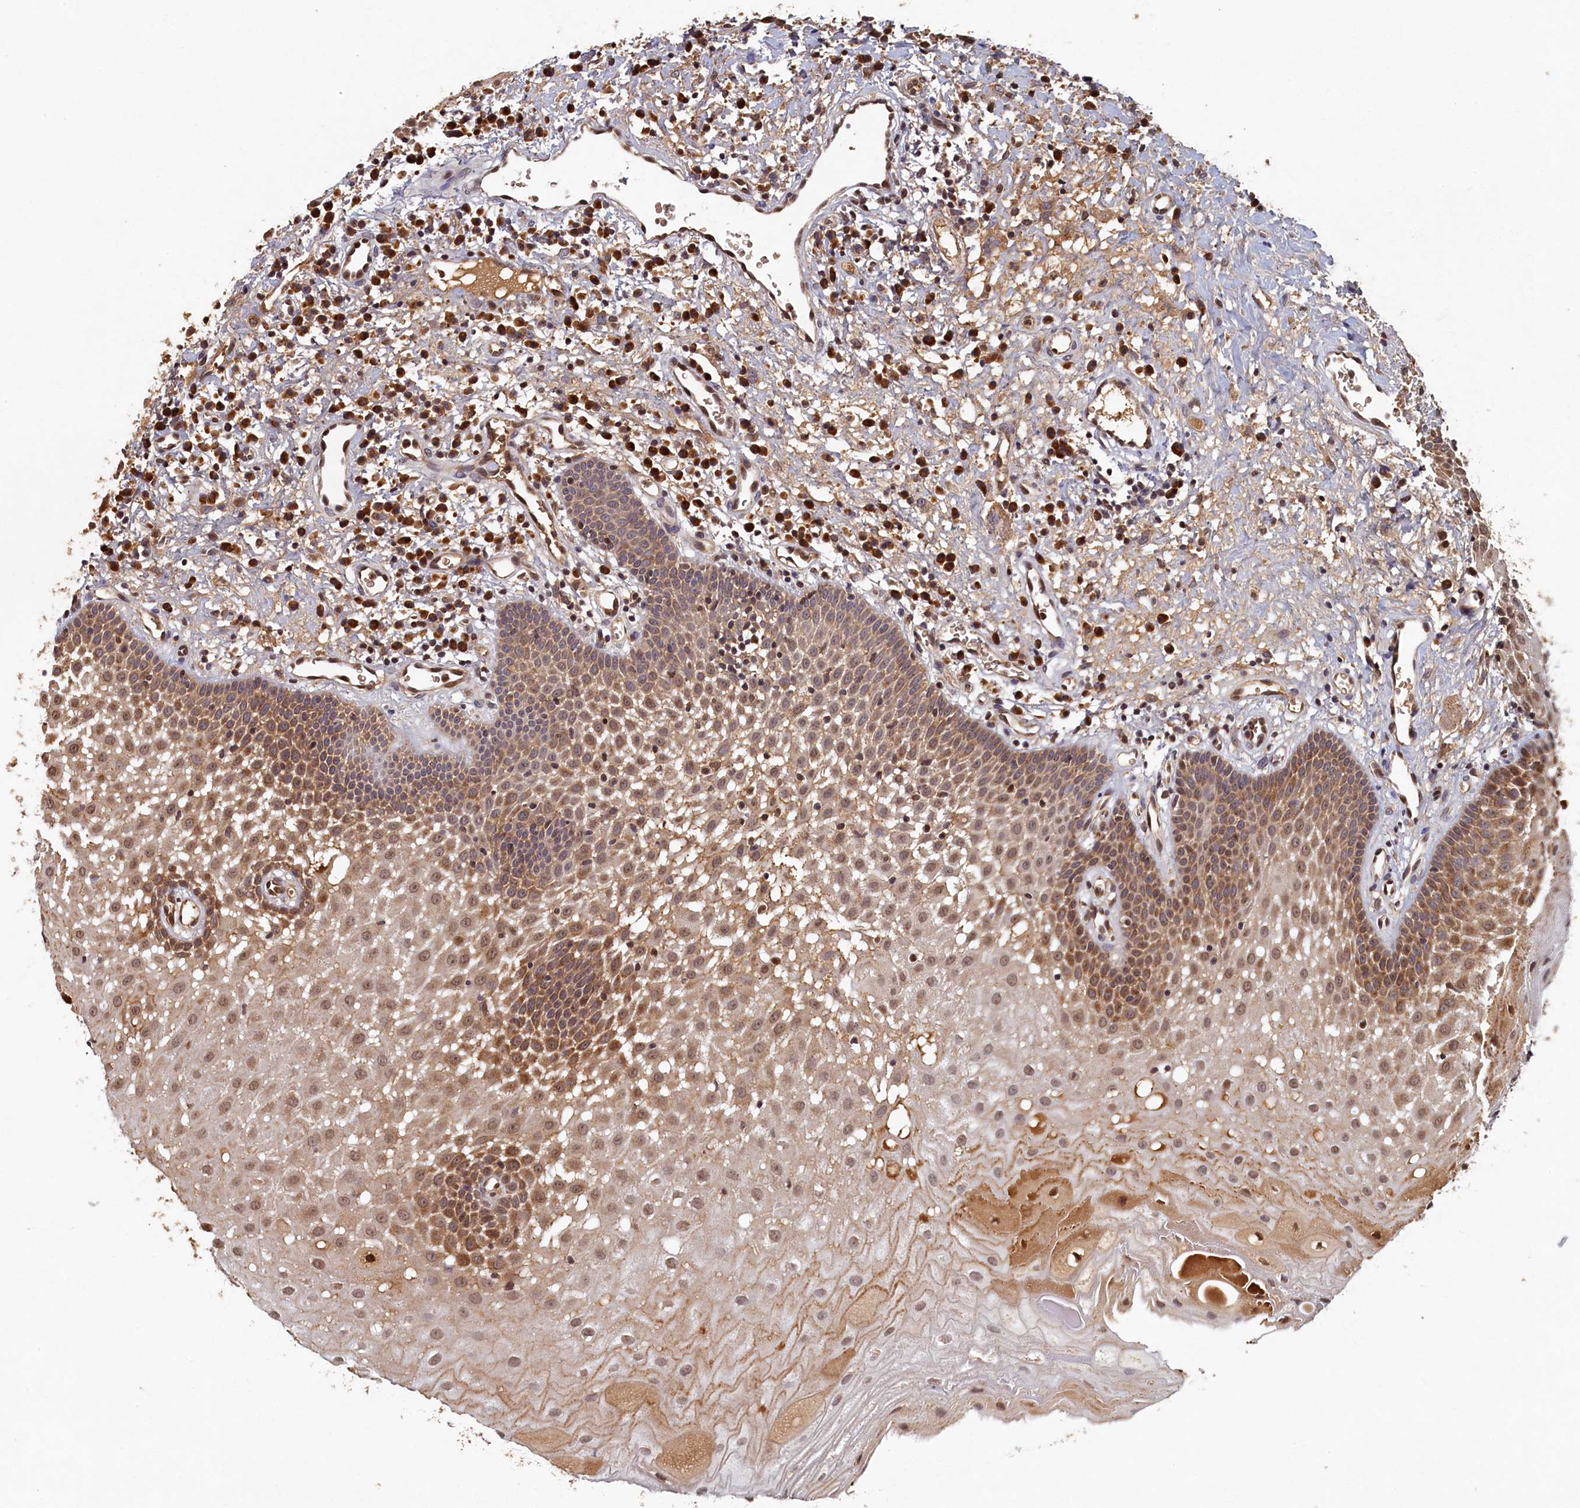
{"staining": {"intensity": "moderate", "quantity": ">75%", "location": "cytoplasmic/membranous,nuclear"}, "tissue": "oral mucosa", "cell_type": "Squamous epithelial cells", "image_type": "normal", "snomed": [{"axis": "morphology", "description": "Normal tissue, NOS"}, {"axis": "topography", "description": "Oral tissue"}], "caption": "Immunohistochemistry (DAB (3,3'-diaminobenzidine)) staining of benign human oral mucosa demonstrates moderate cytoplasmic/membranous,nuclear protein positivity in about >75% of squamous epithelial cells. (DAB (3,3'-diaminobenzidine) IHC with brightfield microscopy, high magnification).", "gene": "LCMT2", "patient": {"sex": "male", "age": 74}}